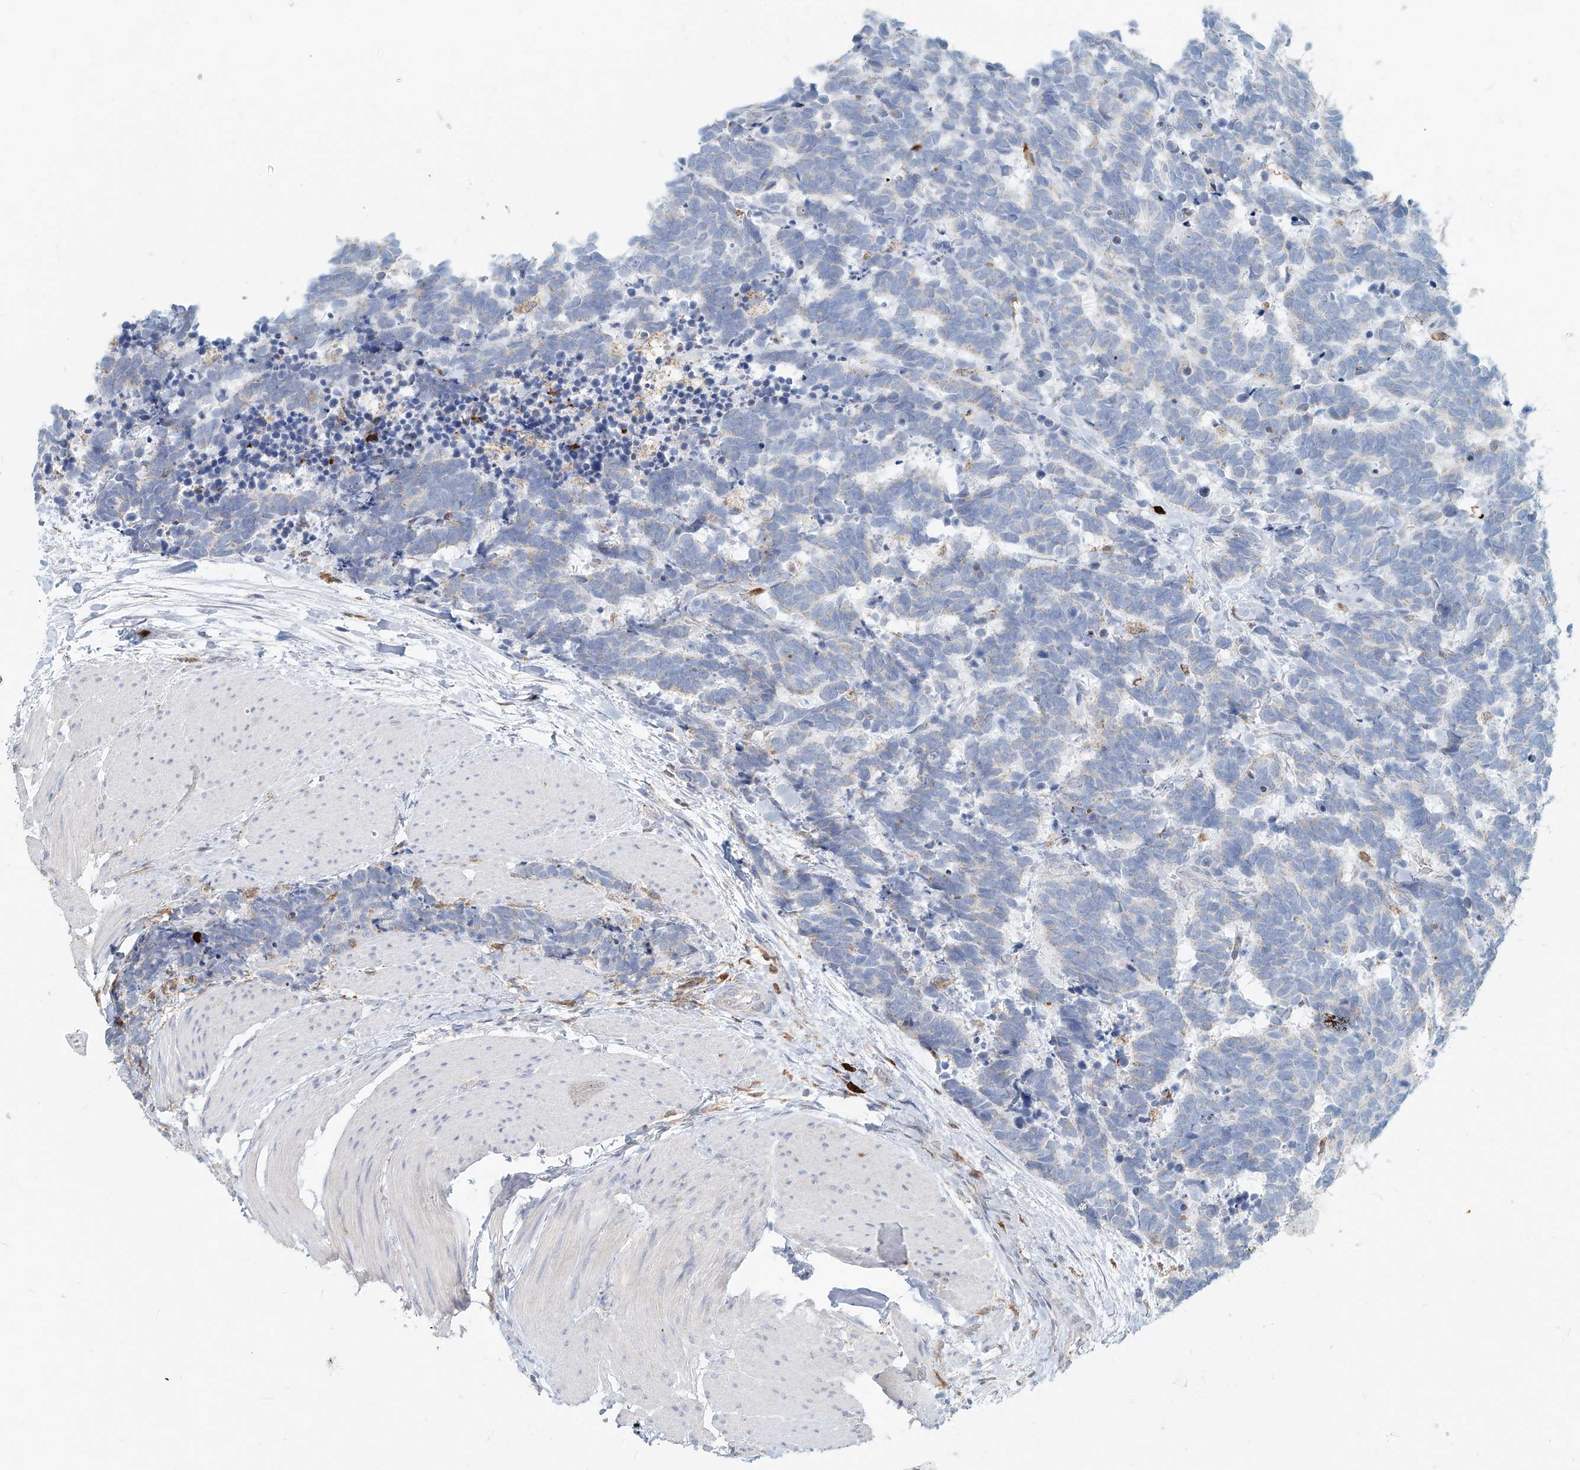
{"staining": {"intensity": "negative", "quantity": "none", "location": "none"}, "tissue": "carcinoid", "cell_type": "Tumor cells", "image_type": "cancer", "snomed": [{"axis": "morphology", "description": "Carcinoma, NOS"}, {"axis": "morphology", "description": "Carcinoid, malignant, NOS"}, {"axis": "topography", "description": "Urinary bladder"}], "caption": "Tumor cells show no significant protein expression in carcinoid.", "gene": "PTPRA", "patient": {"sex": "male", "age": 57}}